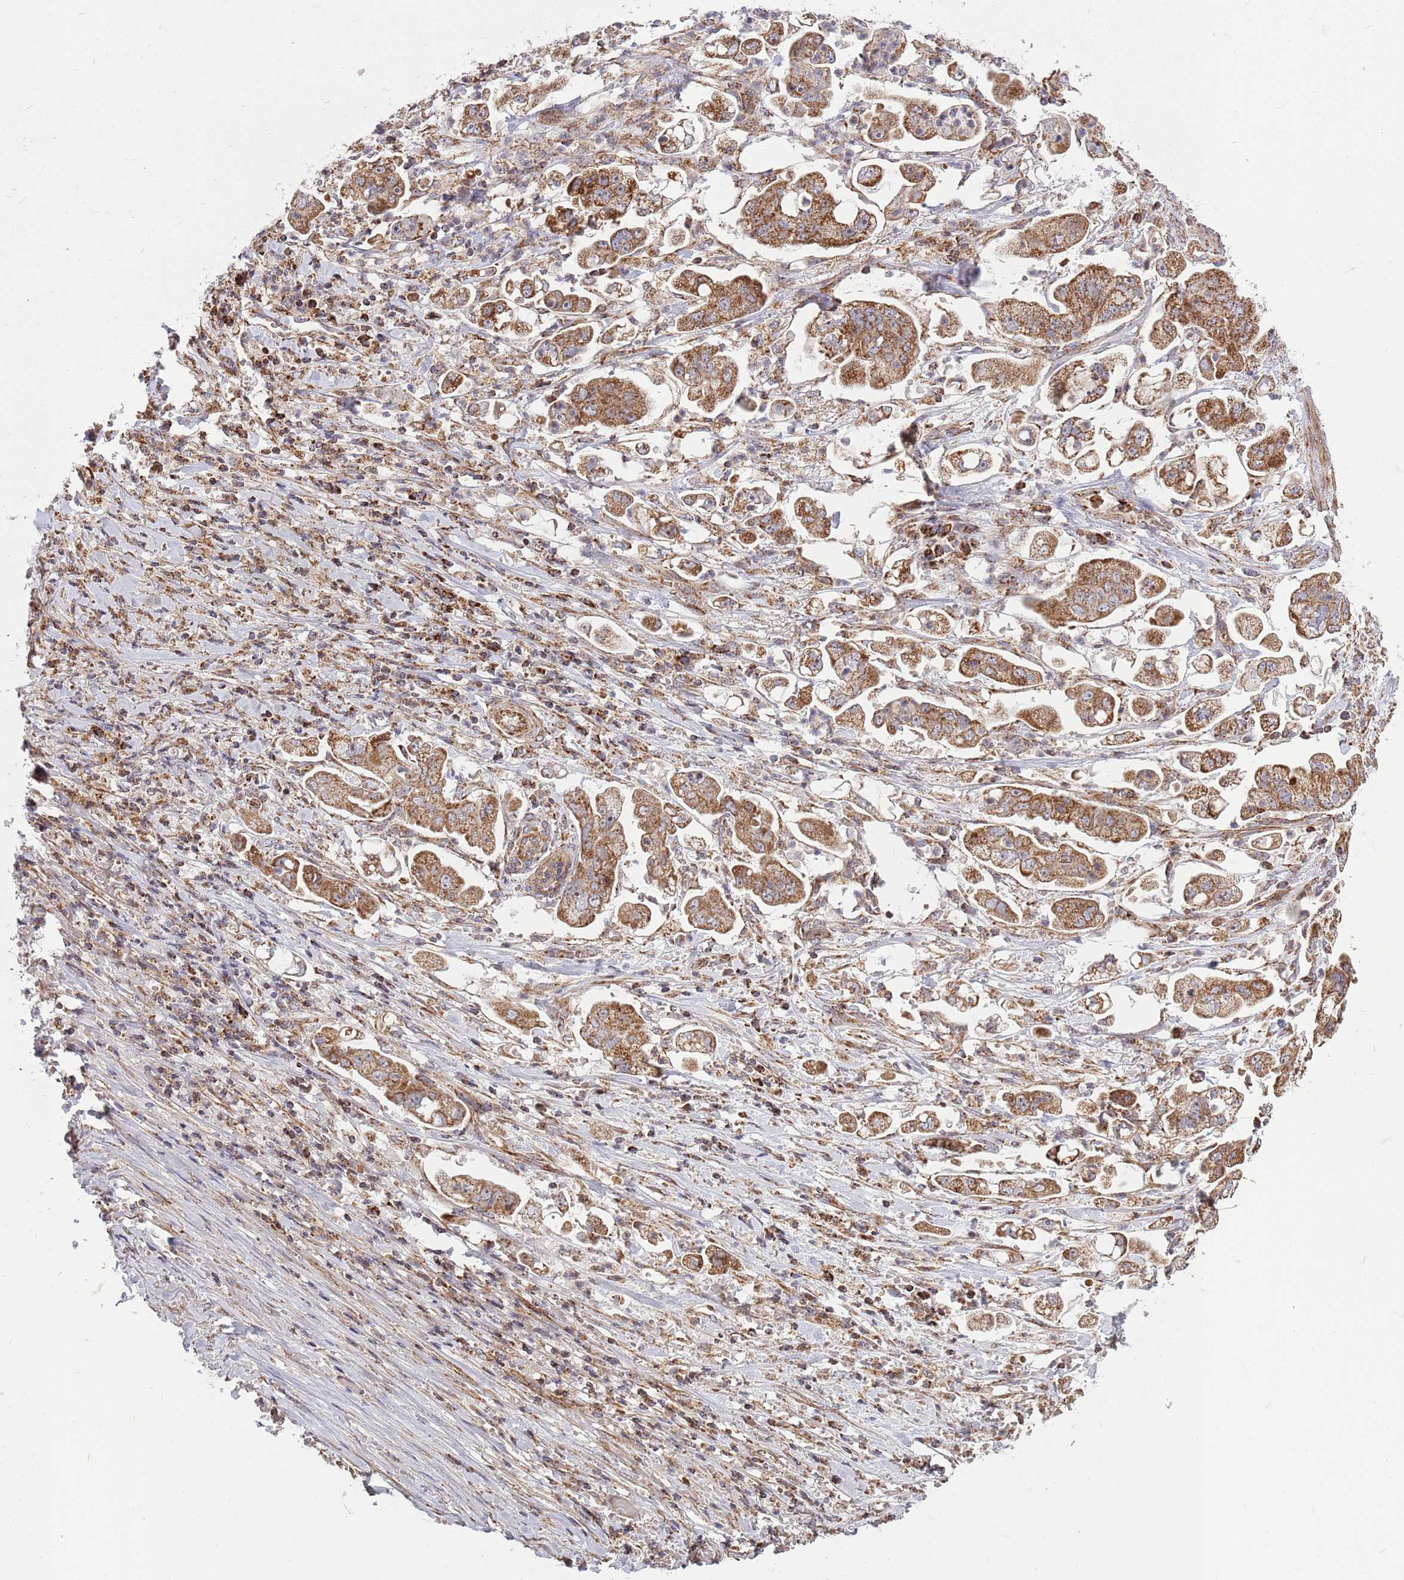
{"staining": {"intensity": "moderate", "quantity": ">75%", "location": "cytoplasmic/membranous"}, "tissue": "stomach cancer", "cell_type": "Tumor cells", "image_type": "cancer", "snomed": [{"axis": "morphology", "description": "Adenocarcinoma, NOS"}, {"axis": "topography", "description": "Stomach"}], "caption": "This photomicrograph reveals IHC staining of stomach adenocarcinoma, with medium moderate cytoplasmic/membranous staining in approximately >75% of tumor cells.", "gene": "ATP5PD", "patient": {"sex": "male", "age": 62}}